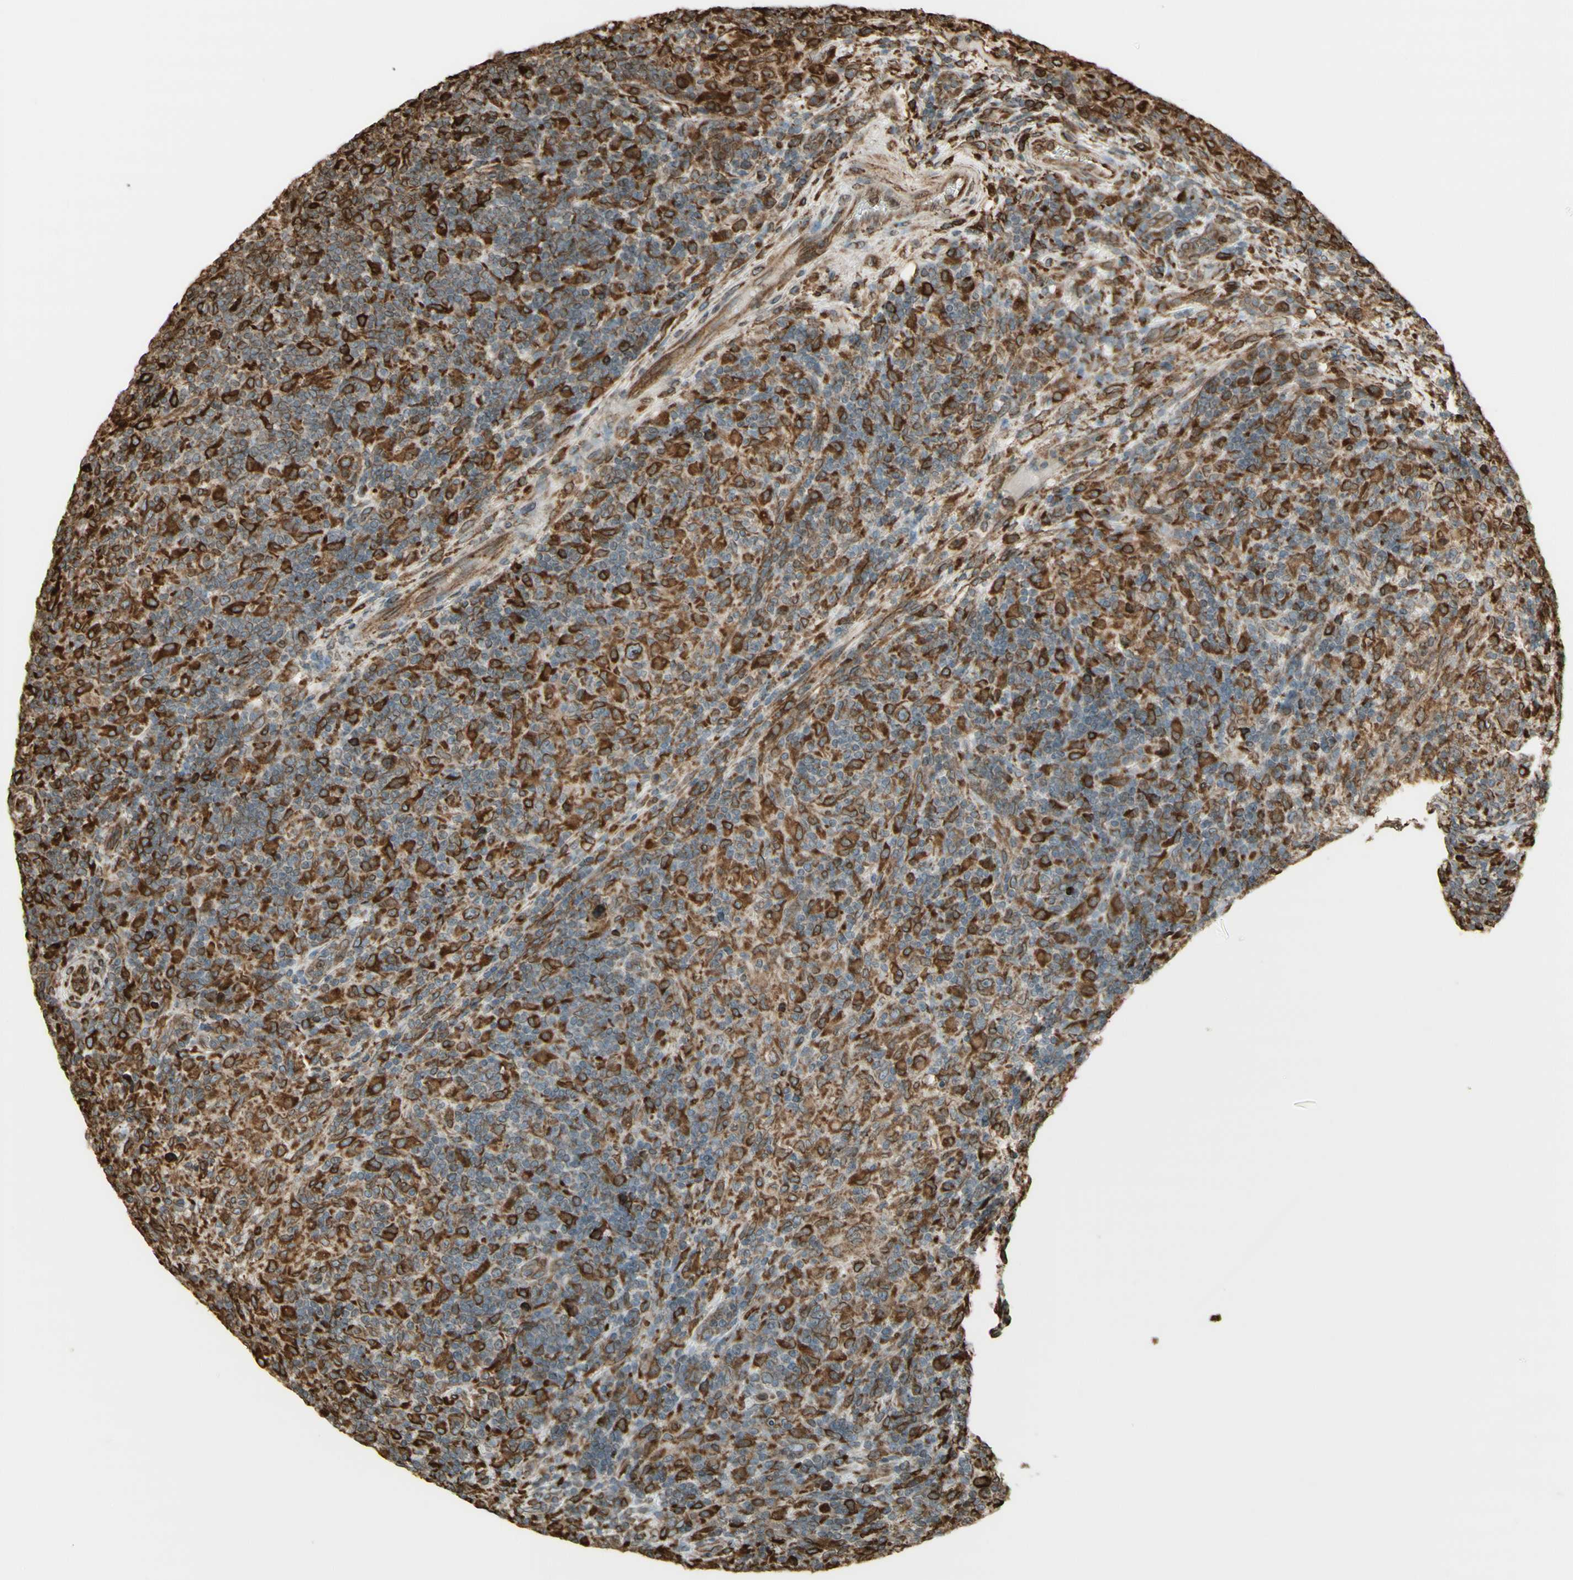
{"staining": {"intensity": "weak", "quantity": ">75%", "location": "cytoplasmic/membranous"}, "tissue": "lymphoma", "cell_type": "Tumor cells", "image_type": "cancer", "snomed": [{"axis": "morphology", "description": "Hodgkin's disease, NOS"}, {"axis": "topography", "description": "Lymph node"}], "caption": "An immunohistochemistry (IHC) image of tumor tissue is shown. Protein staining in brown labels weak cytoplasmic/membranous positivity in Hodgkin's disease within tumor cells. The protein of interest is shown in brown color, while the nuclei are stained blue.", "gene": "CANX", "patient": {"sex": "male", "age": 70}}